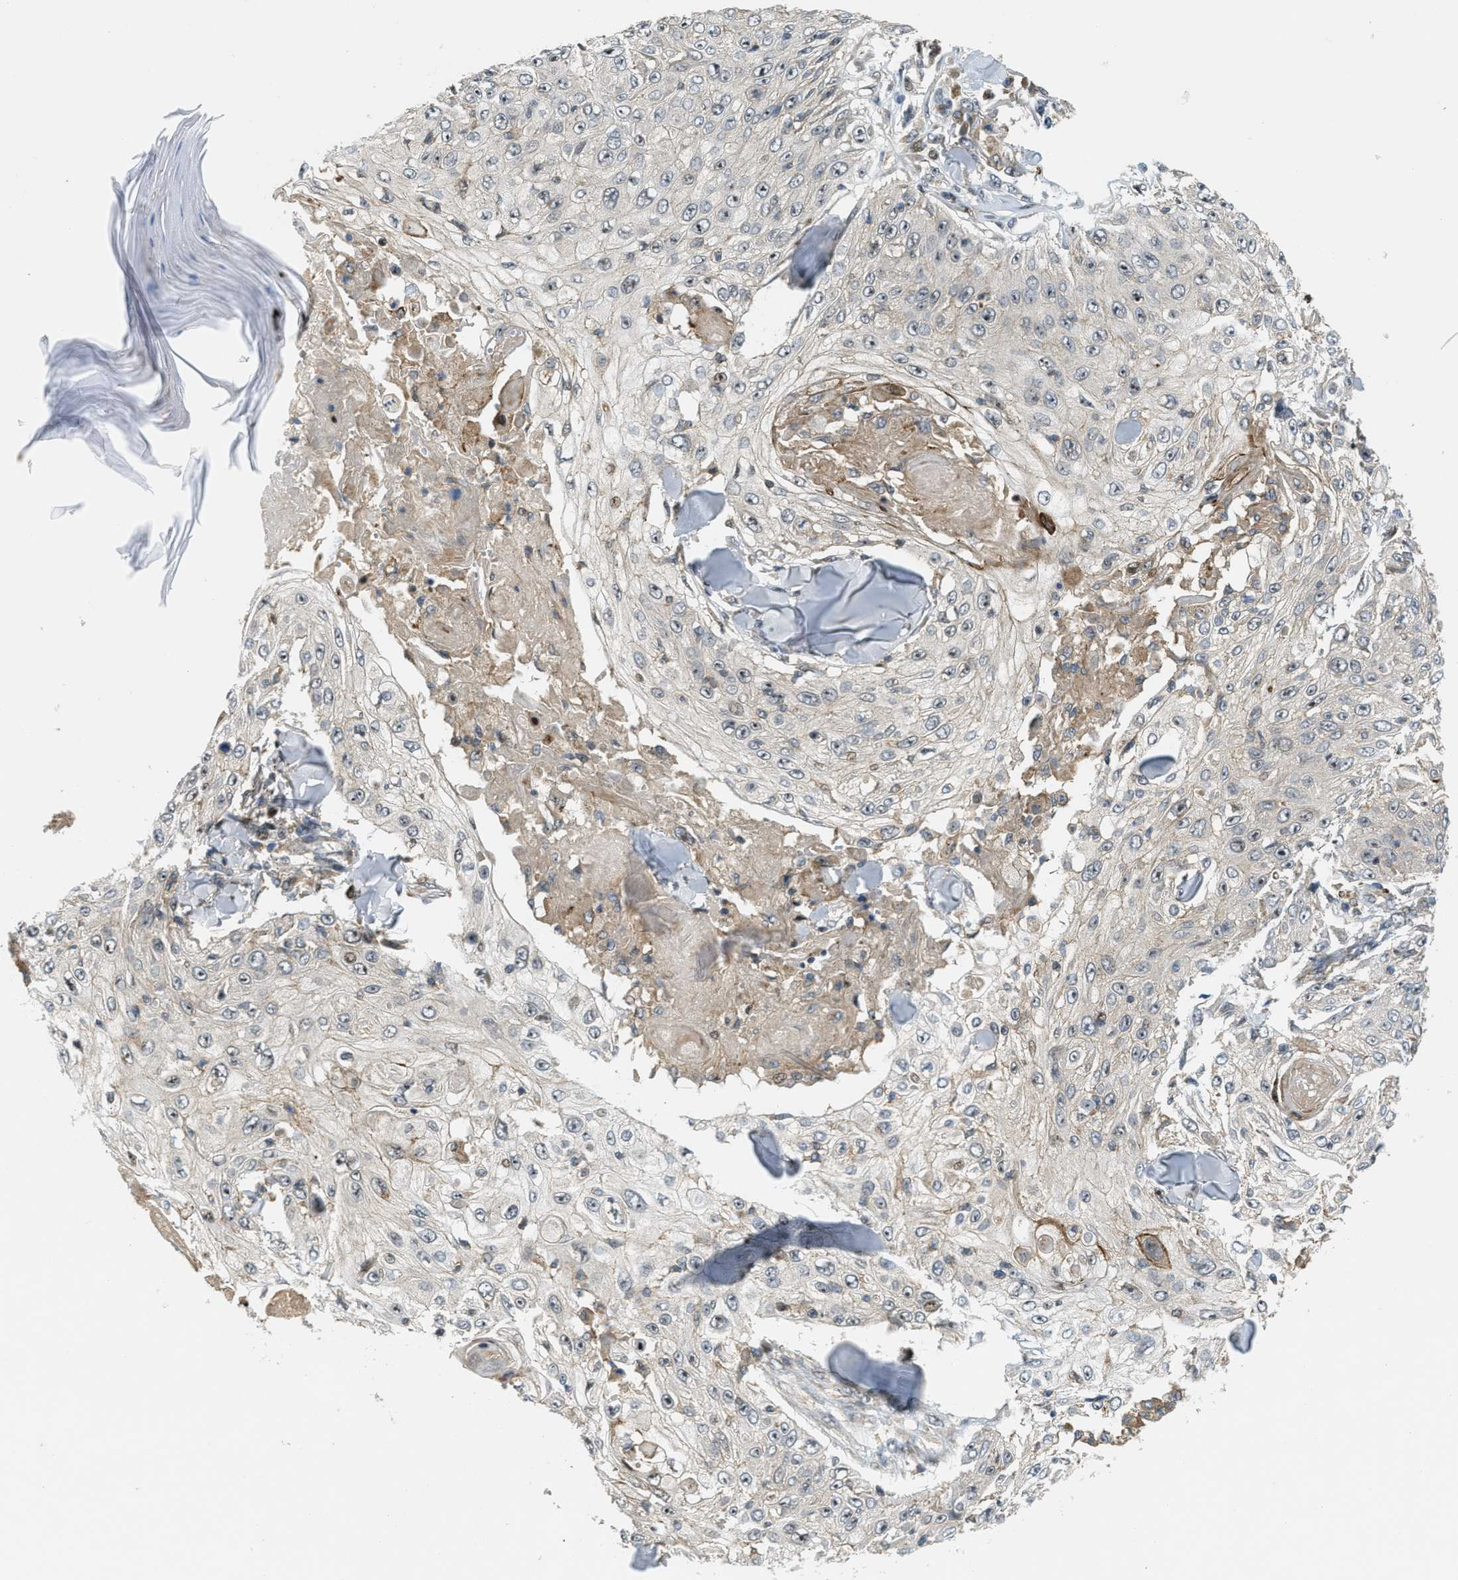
{"staining": {"intensity": "negative", "quantity": "none", "location": "none"}, "tissue": "skin cancer", "cell_type": "Tumor cells", "image_type": "cancer", "snomed": [{"axis": "morphology", "description": "Squamous cell carcinoma, NOS"}, {"axis": "topography", "description": "Skin"}], "caption": "Immunohistochemistry photomicrograph of squamous cell carcinoma (skin) stained for a protein (brown), which displays no positivity in tumor cells.", "gene": "TRAPPC14", "patient": {"sex": "male", "age": 86}}